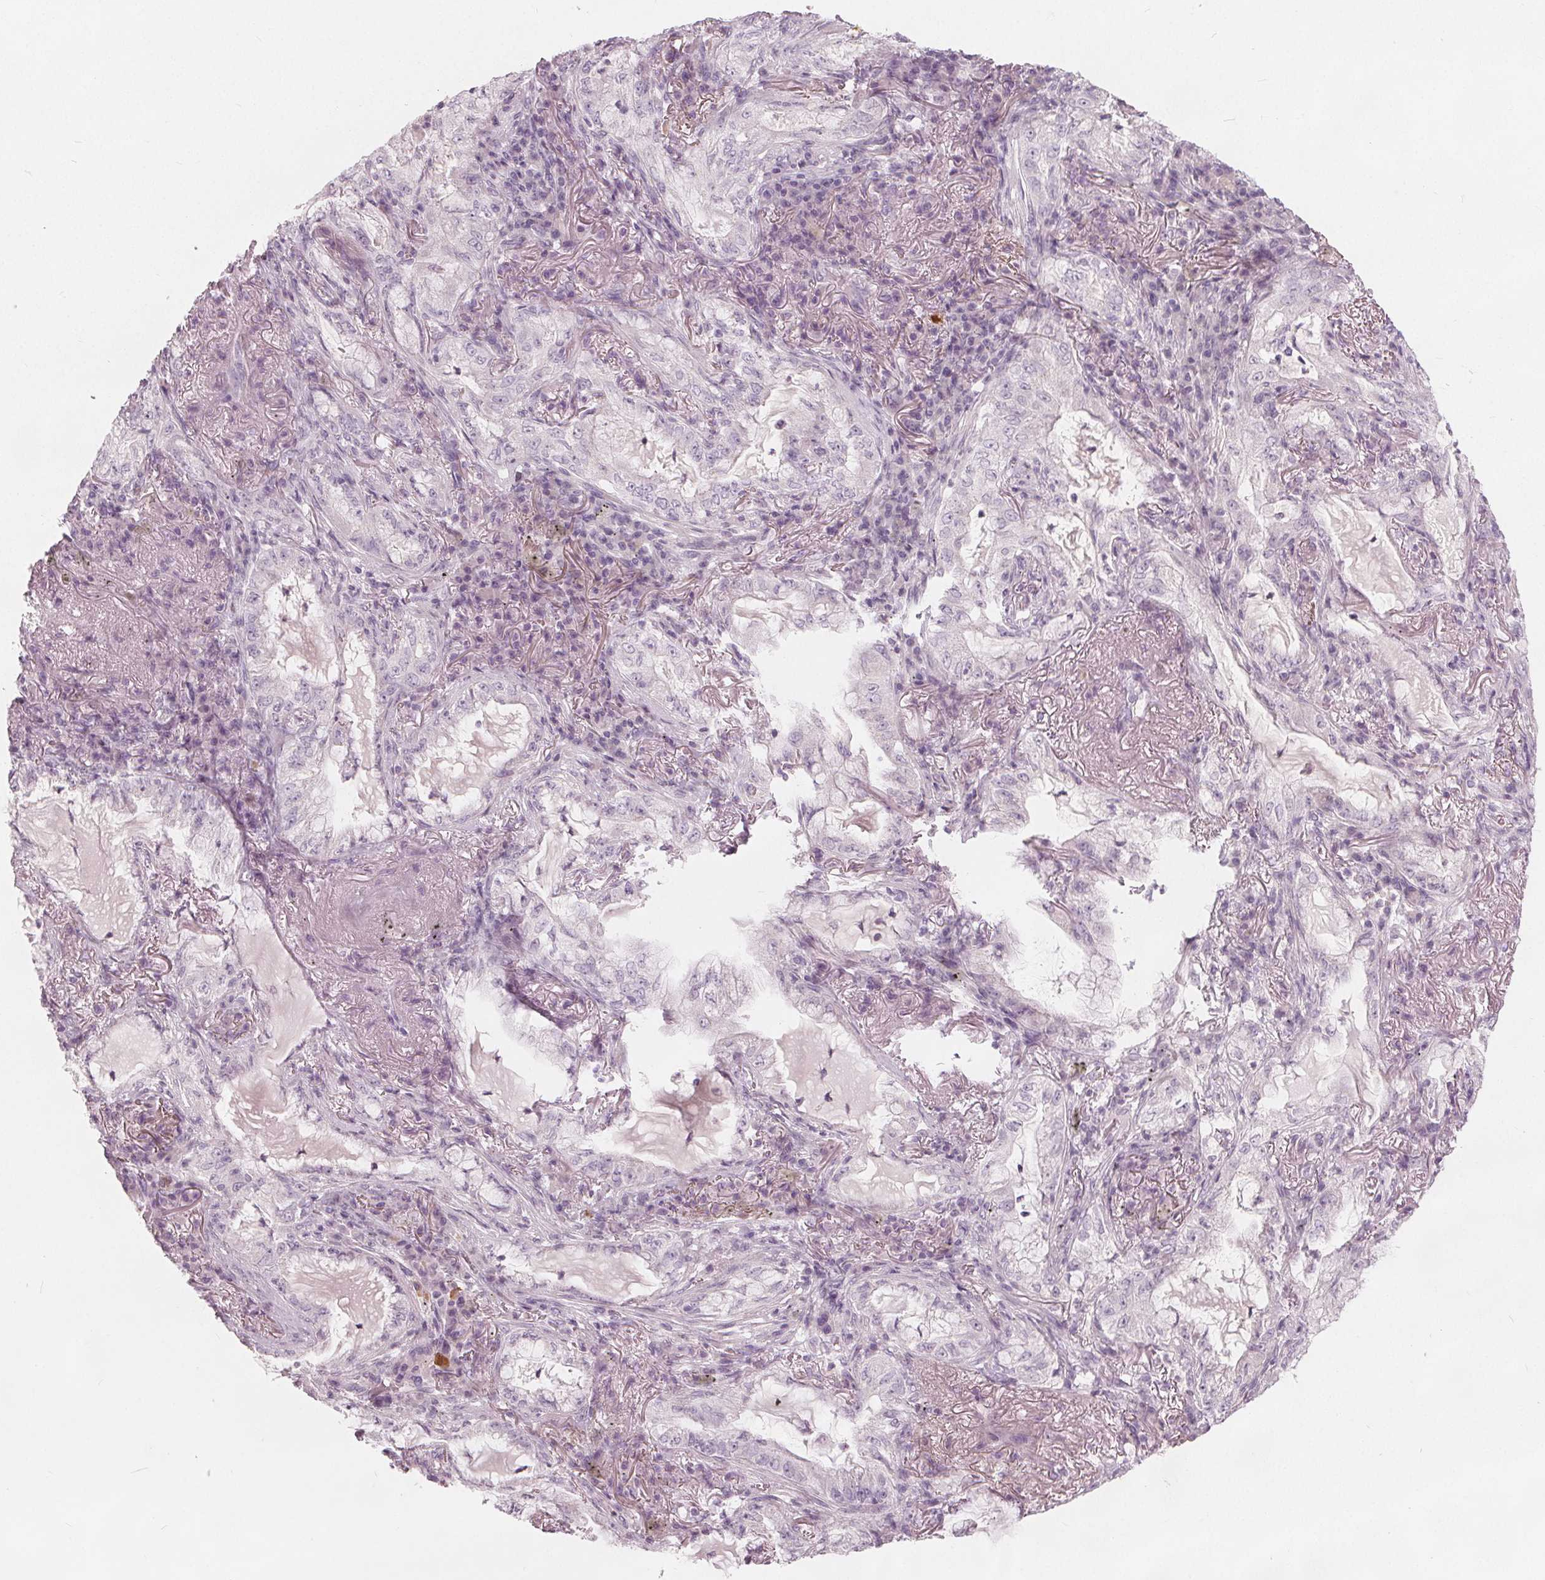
{"staining": {"intensity": "negative", "quantity": "none", "location": "none"}, "tissue": "lung cancer", "cell_type": "Tumor cells", "image_type": "cancer", "snomed": [{"axis": "morphology", "description": "Adenocarcinoma, NOS"}, {"axis": "topography", "description": "Lung"}], "caption": "Lung cancer (adenocarcinoma) stained for a protein using IHC displays no positivity tumor cells.", "gene": "BRSK1", "patient": {"sex": "female", "age": 73}}